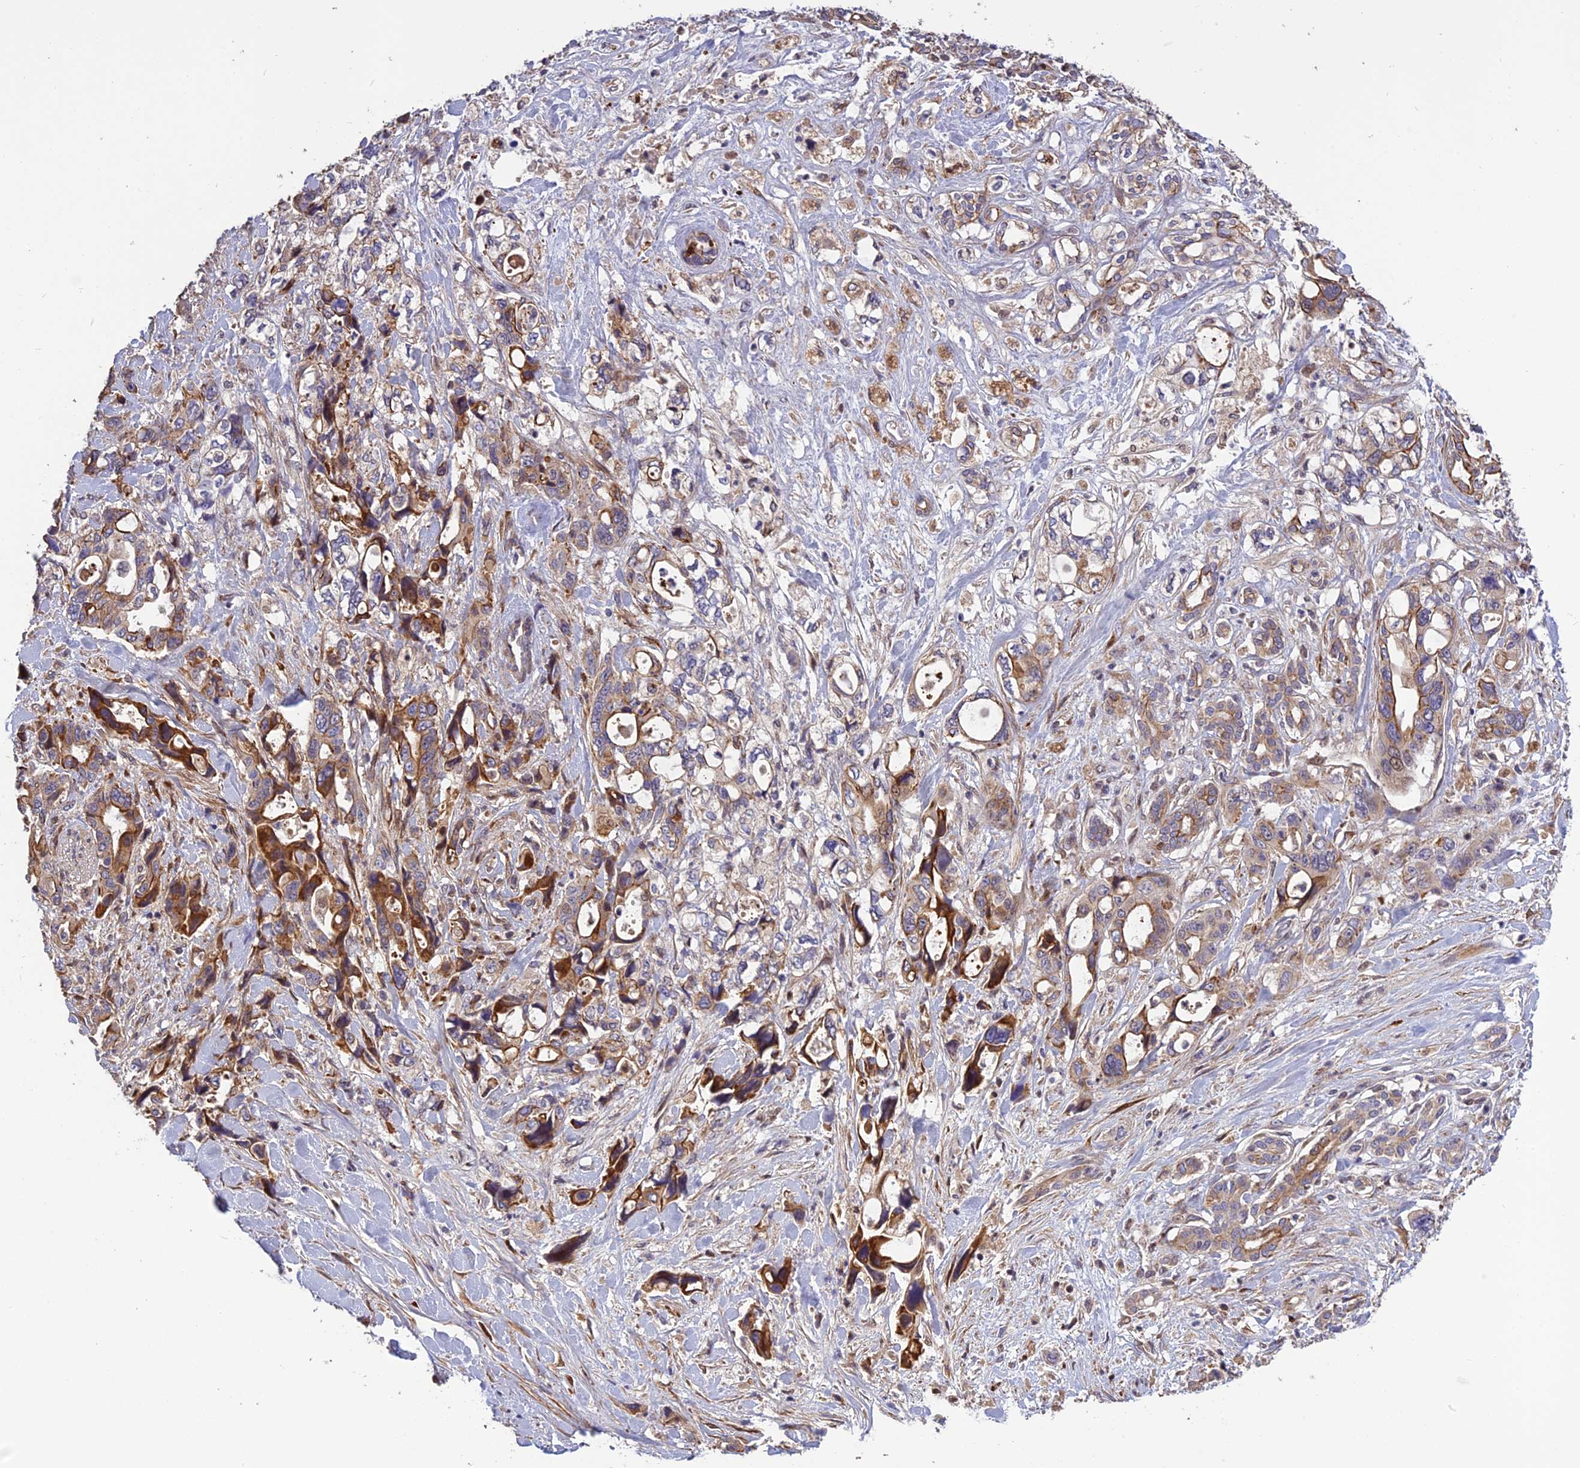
{"staining": {"intensity": "strong", "quantity": "25%-75%", "location": "cytoplasmic/membranous"}, "tissue": "pancreatic cancer", "cell_type": "Tumor cells", "image_type": "cancer", "snomed": [{"axis": "morphology", "description": "Adenocarcinoma, NOS"}, {"axis": "topography", "description": "Pancreas"}], "caption": "Protein analysis of pancreatic adenocarcinoma tissue demonstrates strong cytoplasmic/membranous staining in approximately 25%-75% of tumor cells.", "gene": "SPG21", "patient": {"sex": "male", "age": 46}}